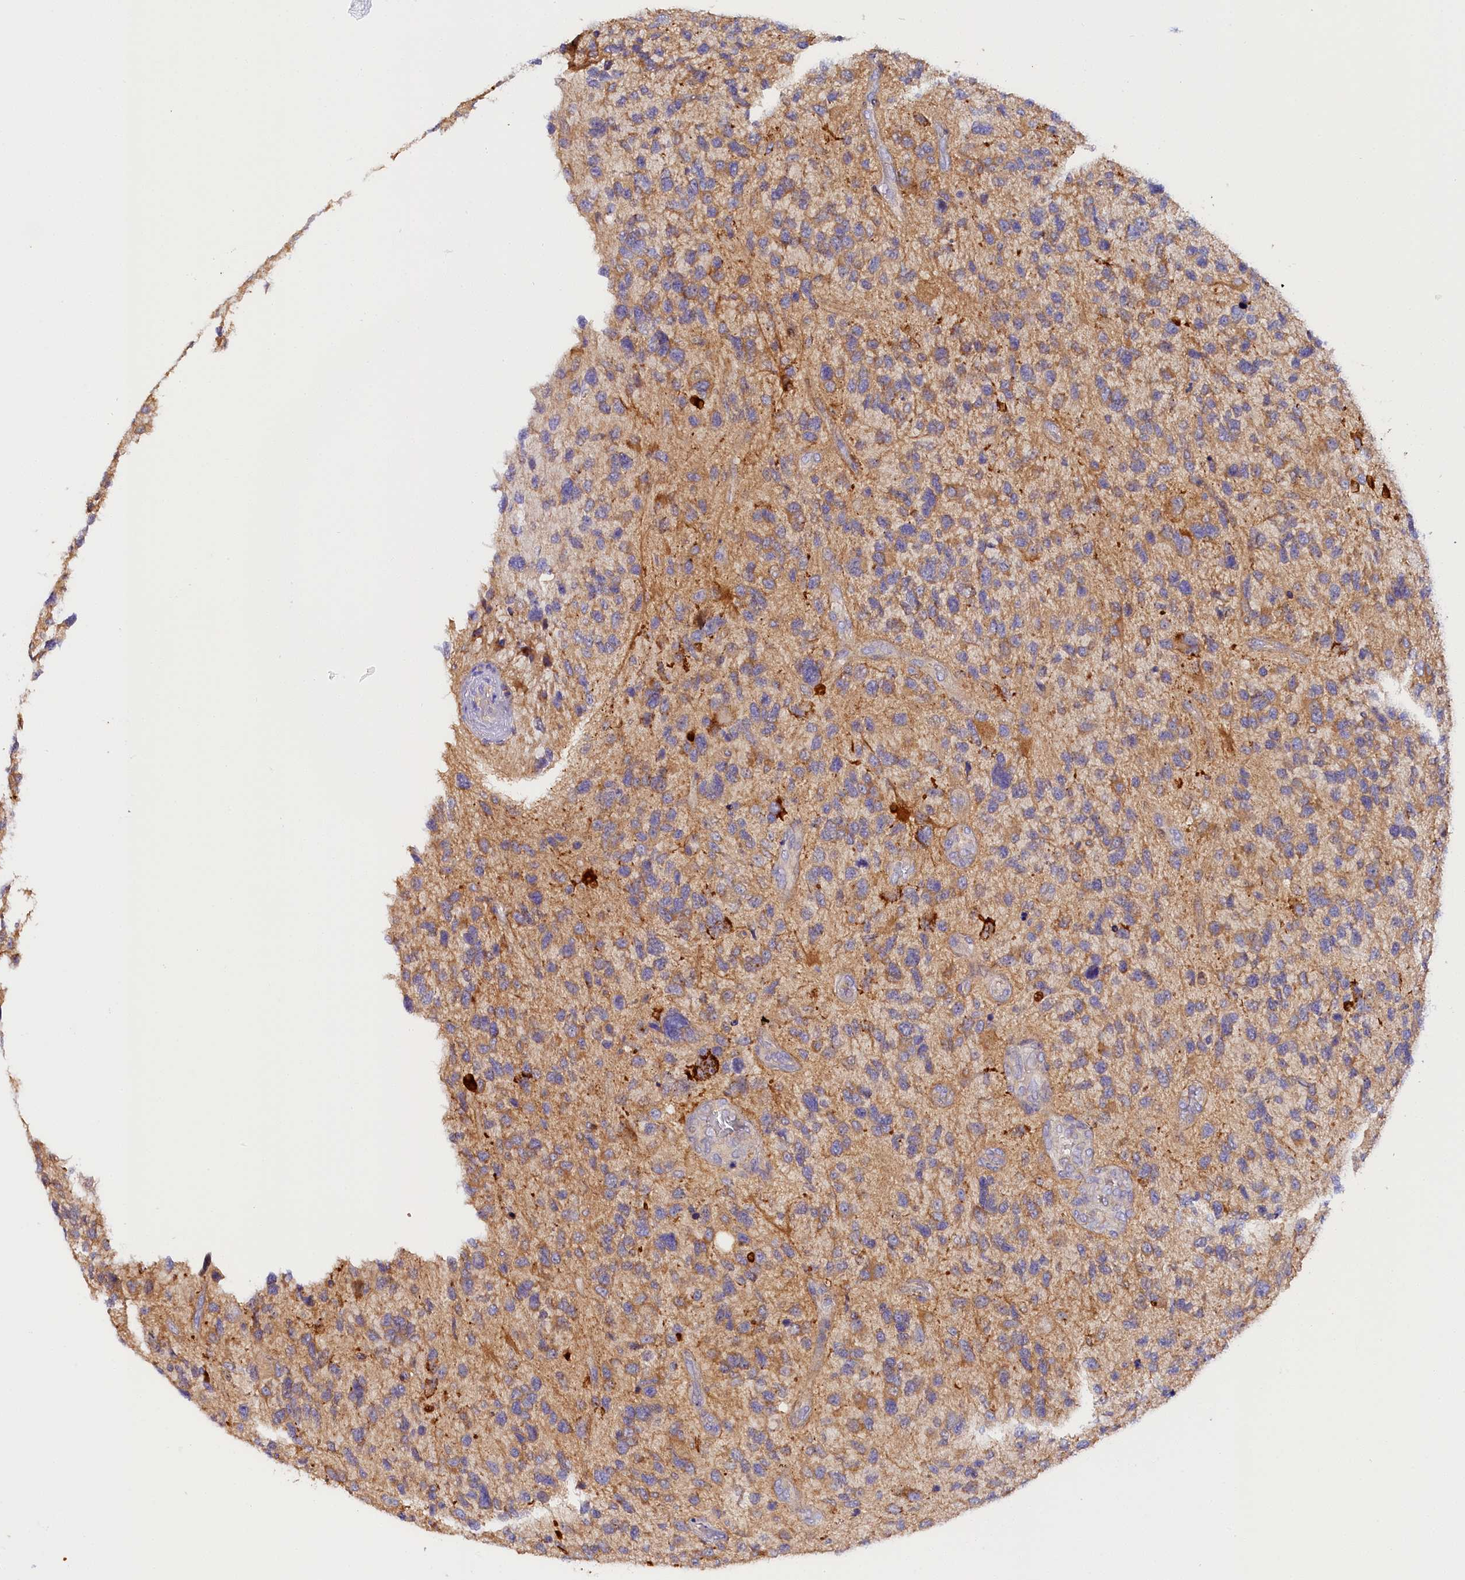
{"staining": {"intensity": "weak", "quantity": "25%-75%", "location": "cytoplasmic/membranous"}, "tissue": "glioma", "cell_type": "Tumor cells", "image_type": "cancer", "snomed": [{"axis": "morphology", "description": "Glioma, malignant, High grade"}, {"axis": "topography", "description": "Brain"}], "caption": "The immunohistochemical stain shows weak cytoplasmic/membranous positivity in tumor cells of malignant glioma (high-grade) tissue.", "gene": "KATNB1", "patient": {"sex": "female", "age": 58}}